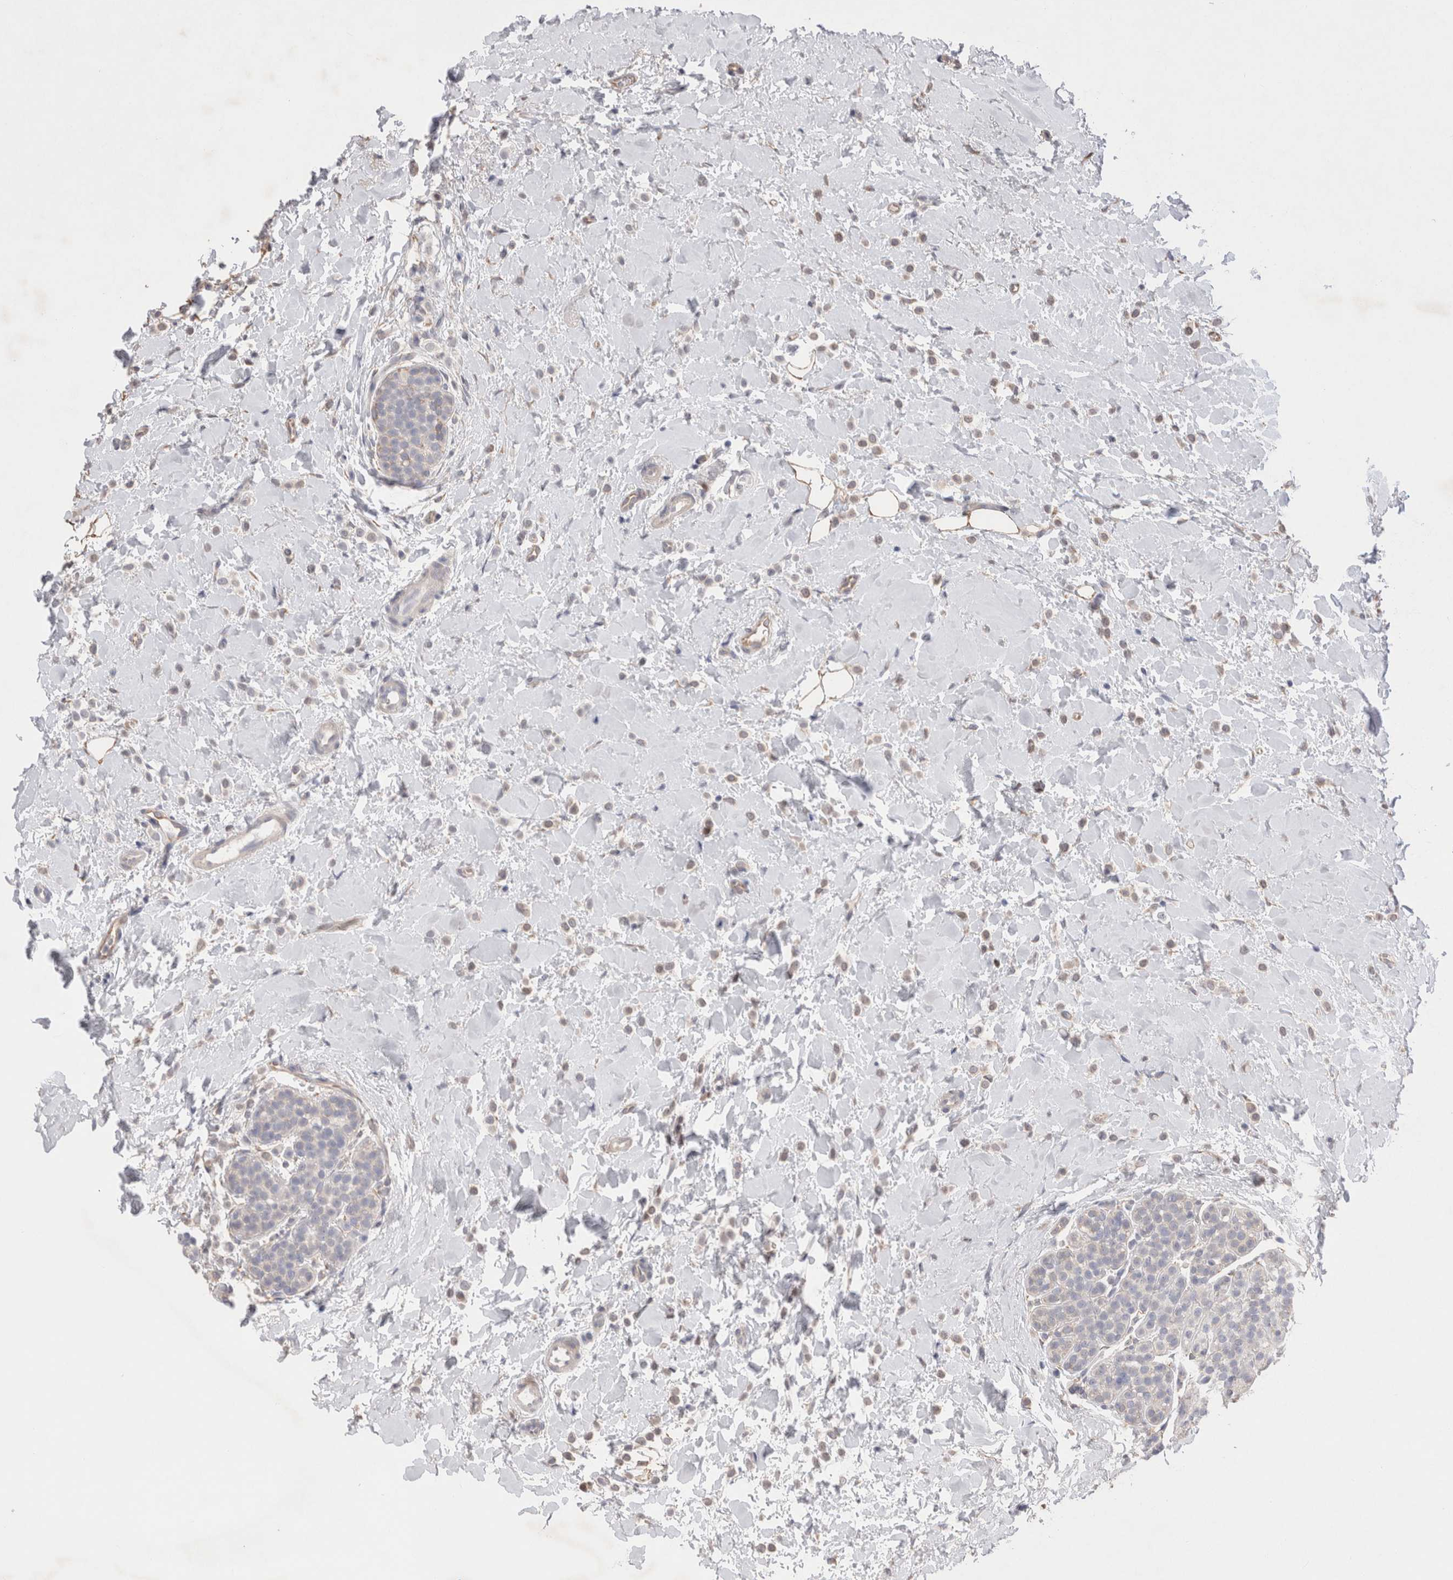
{"staining": {"intensity": "negative", "quantity": "none", "location": "none"}, "tissue": "breast cancer", "cell_type": "Tumor cells", "image_type": "cancer", "snomed": [{"axis": "morphology", "description": "Normal tissue, NOS"}, {"axis": "morphology", "description": "Lobular carcinoma"}, {"axis": "topography", "description": "Breast"}], "caption": "Lobular carcinoma (breast) stained for a protein using IHC displays no positivity tumor cells.", "gene": "GIMAP6", "patient": {"sex": "female", "age": 50}}